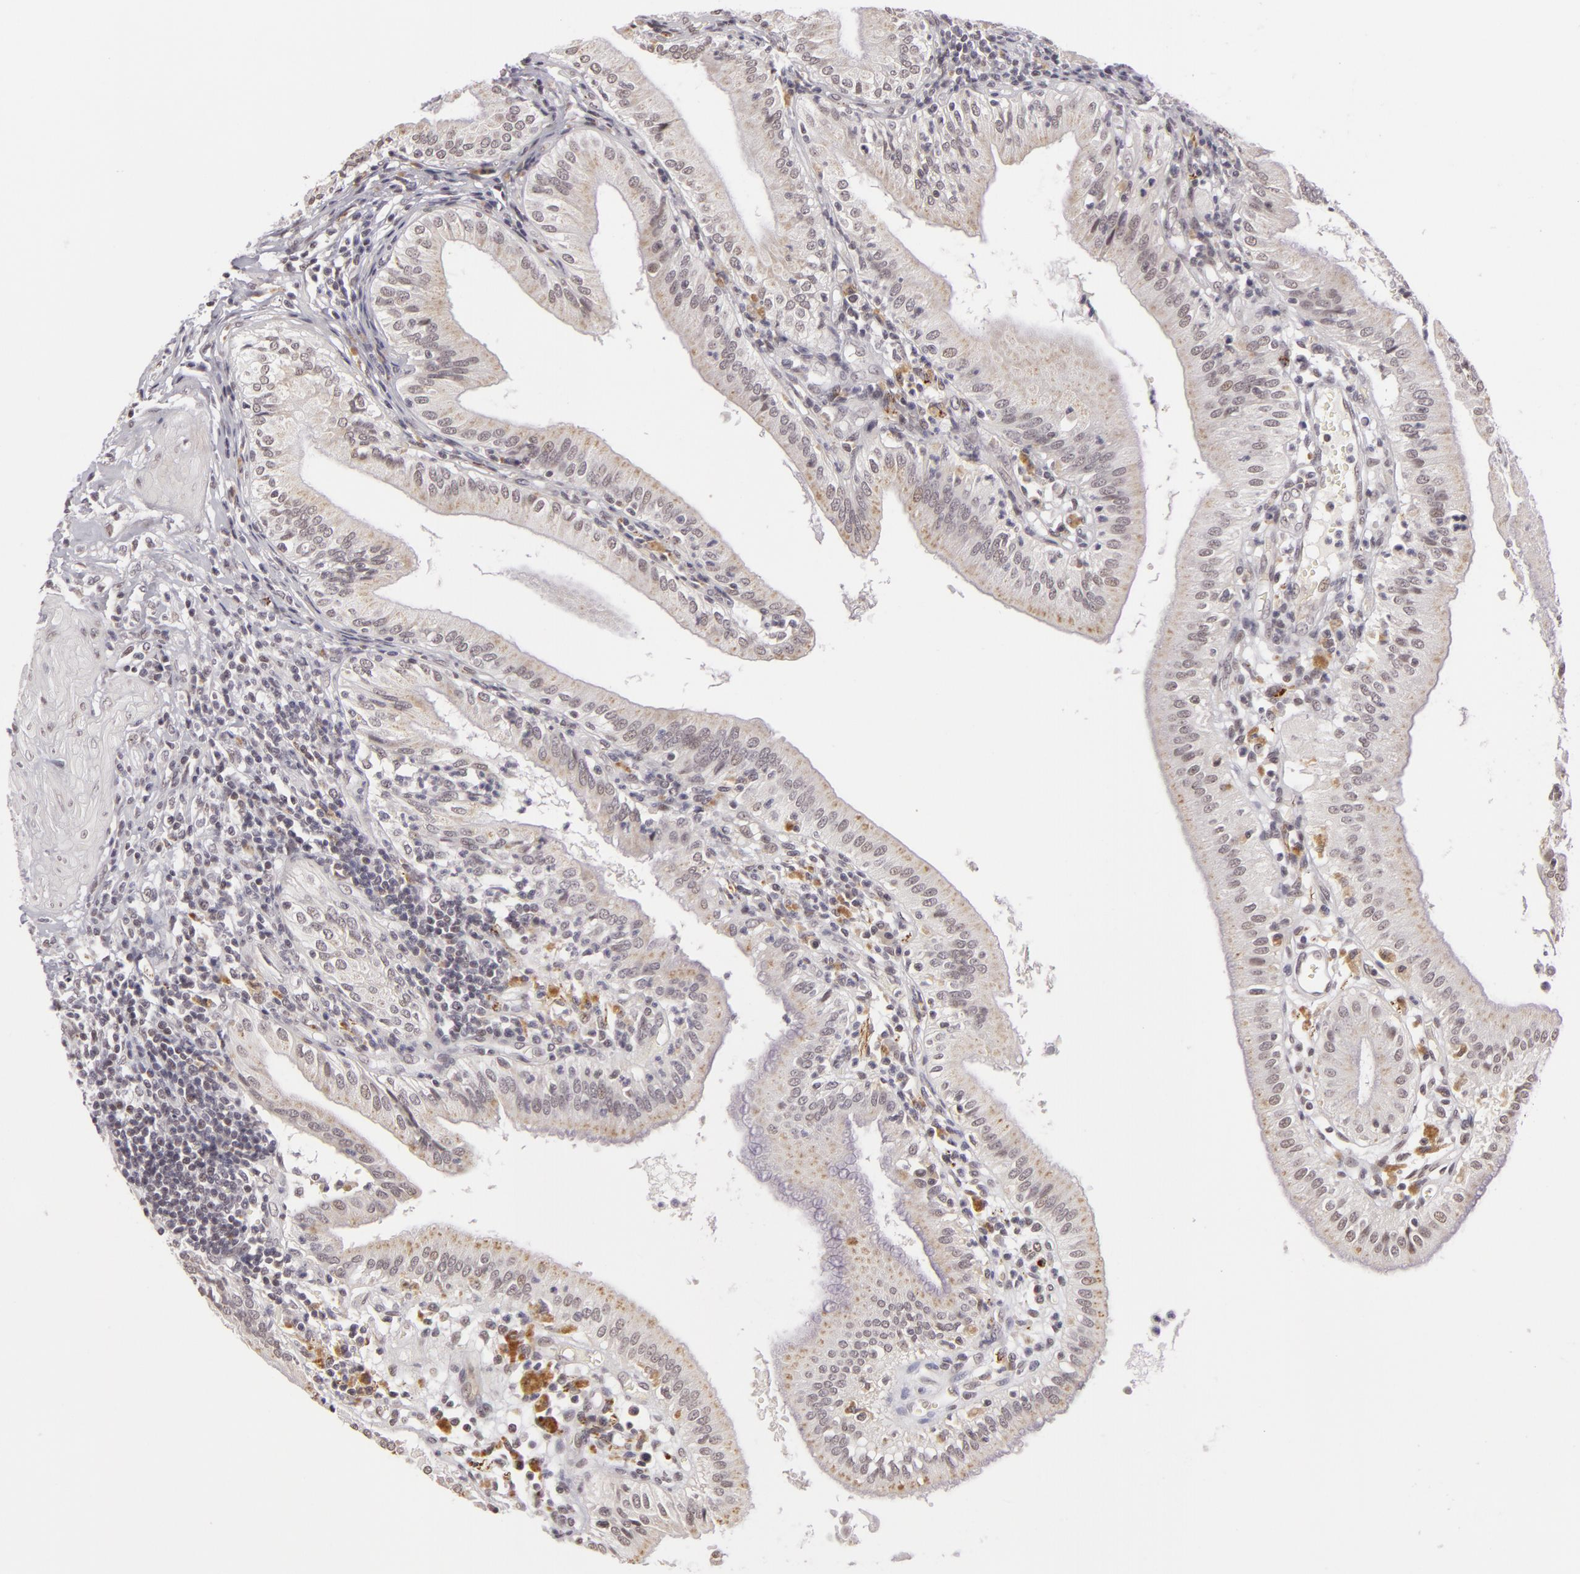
{"staining": {"intensity": "negative", "quantity": "none", "location": "none"}, "tissue": "gallbladder", "cell_type": "Glandular cells", "image_type": "normal", "snomed": [{"axis": "morphology", "description": "Normal tissue, NOS"}, {"axis": "topography", "description": "Gallbladder"}], "caption": "The image shows no significant staining in glandular cells of gallbladder.", "gene": "RRP7A", "patient": {"sex": "male", "age": 58}}